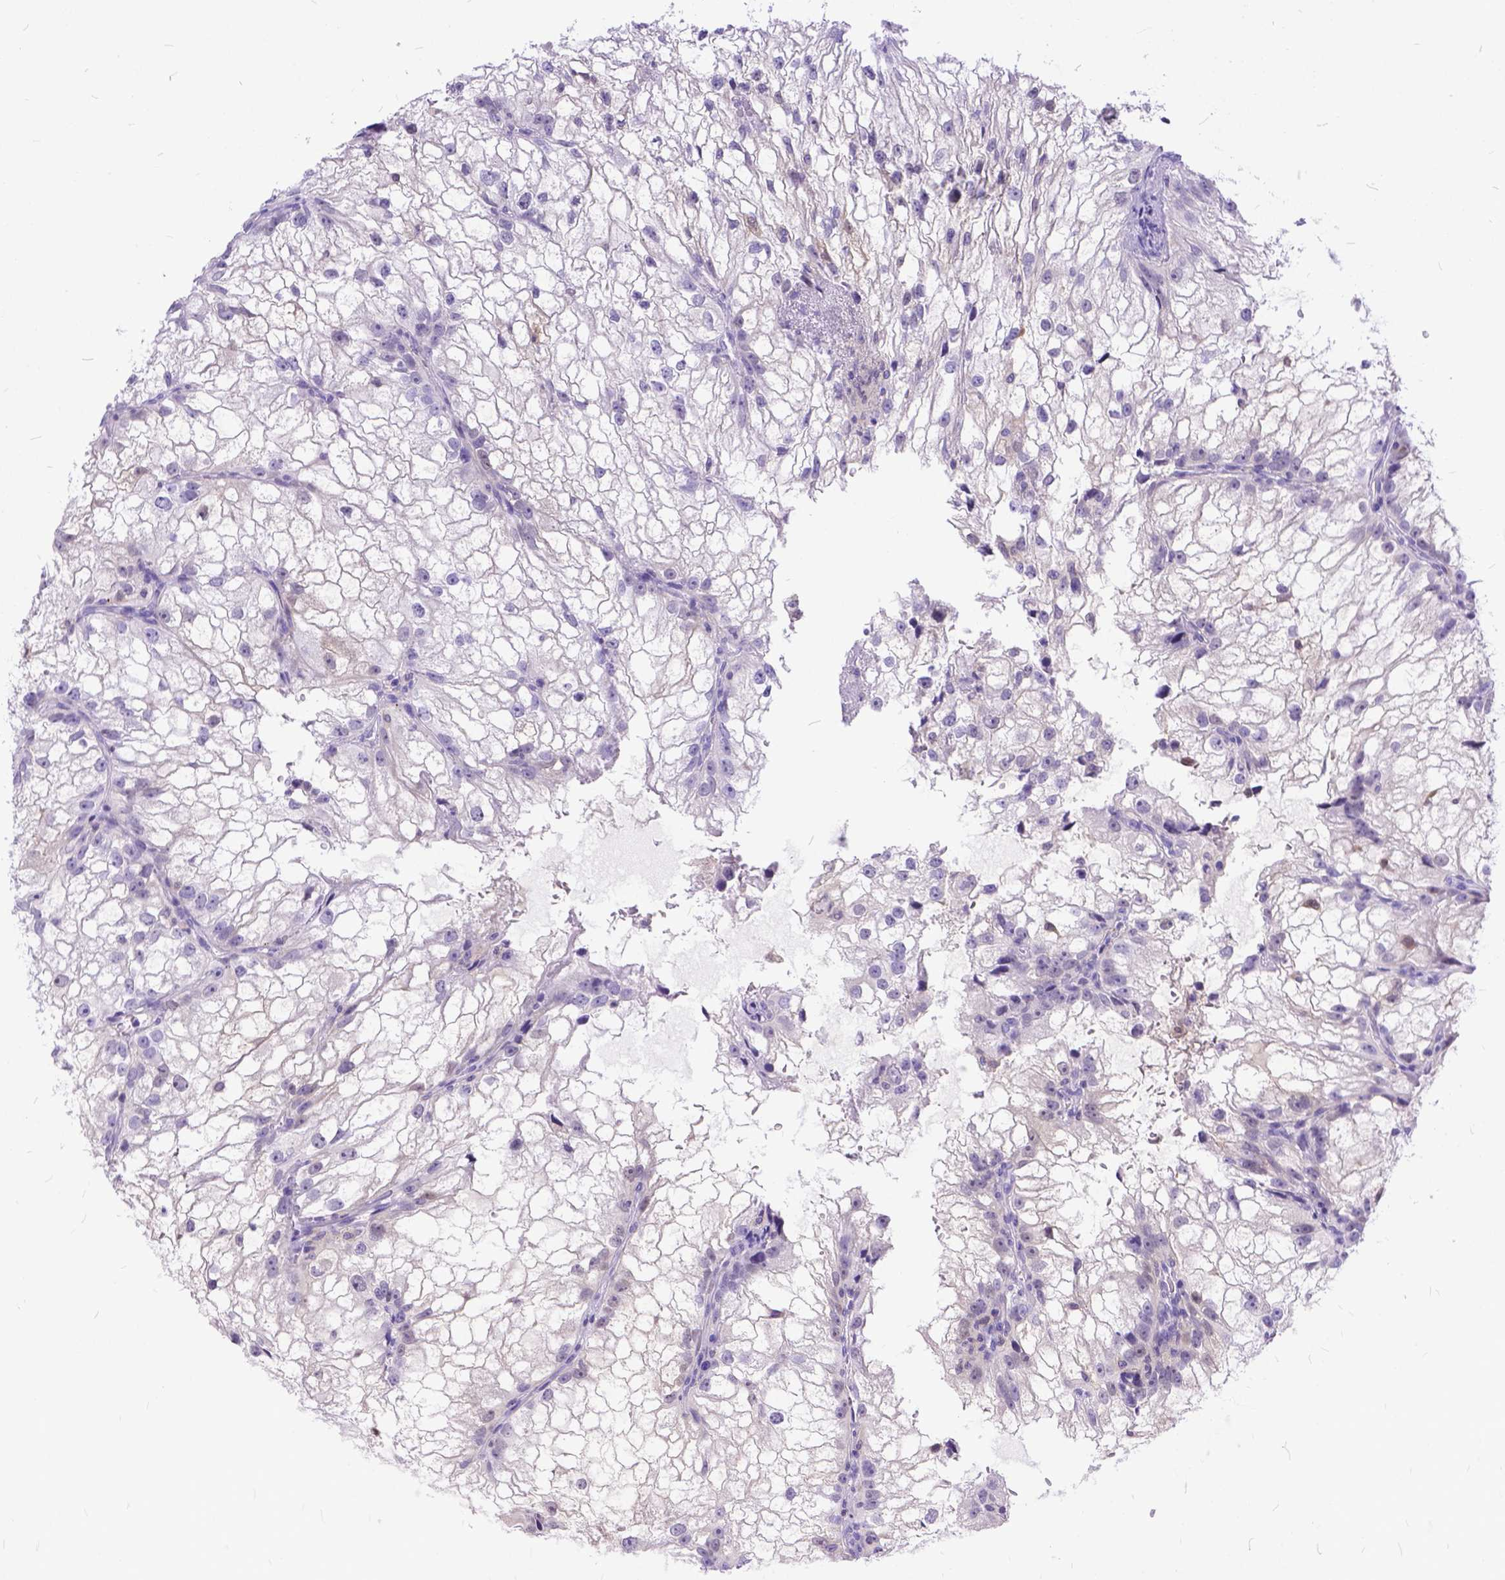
{"staining": {"intensity": "weak", "quantity": "<25%", "location": "nuclear"}, "tissue": "renal cancer", "cell_type": "Tumor cells", "image_type": "cancer", "snomed": [{"axis": "morphology", "description": "Adenocarcinoma, NOS"}, {"axis": "topography", "description": "Kidney"}], "caption": "High magnification brightfield microscopy of renal adenocarcinoma stained with DAB (brown) and counterstained with hematoxylin (blue): tumor cells show no significant staining.", "gene": "TMEM169", "patient": {"sex": "male", "age": 59}}